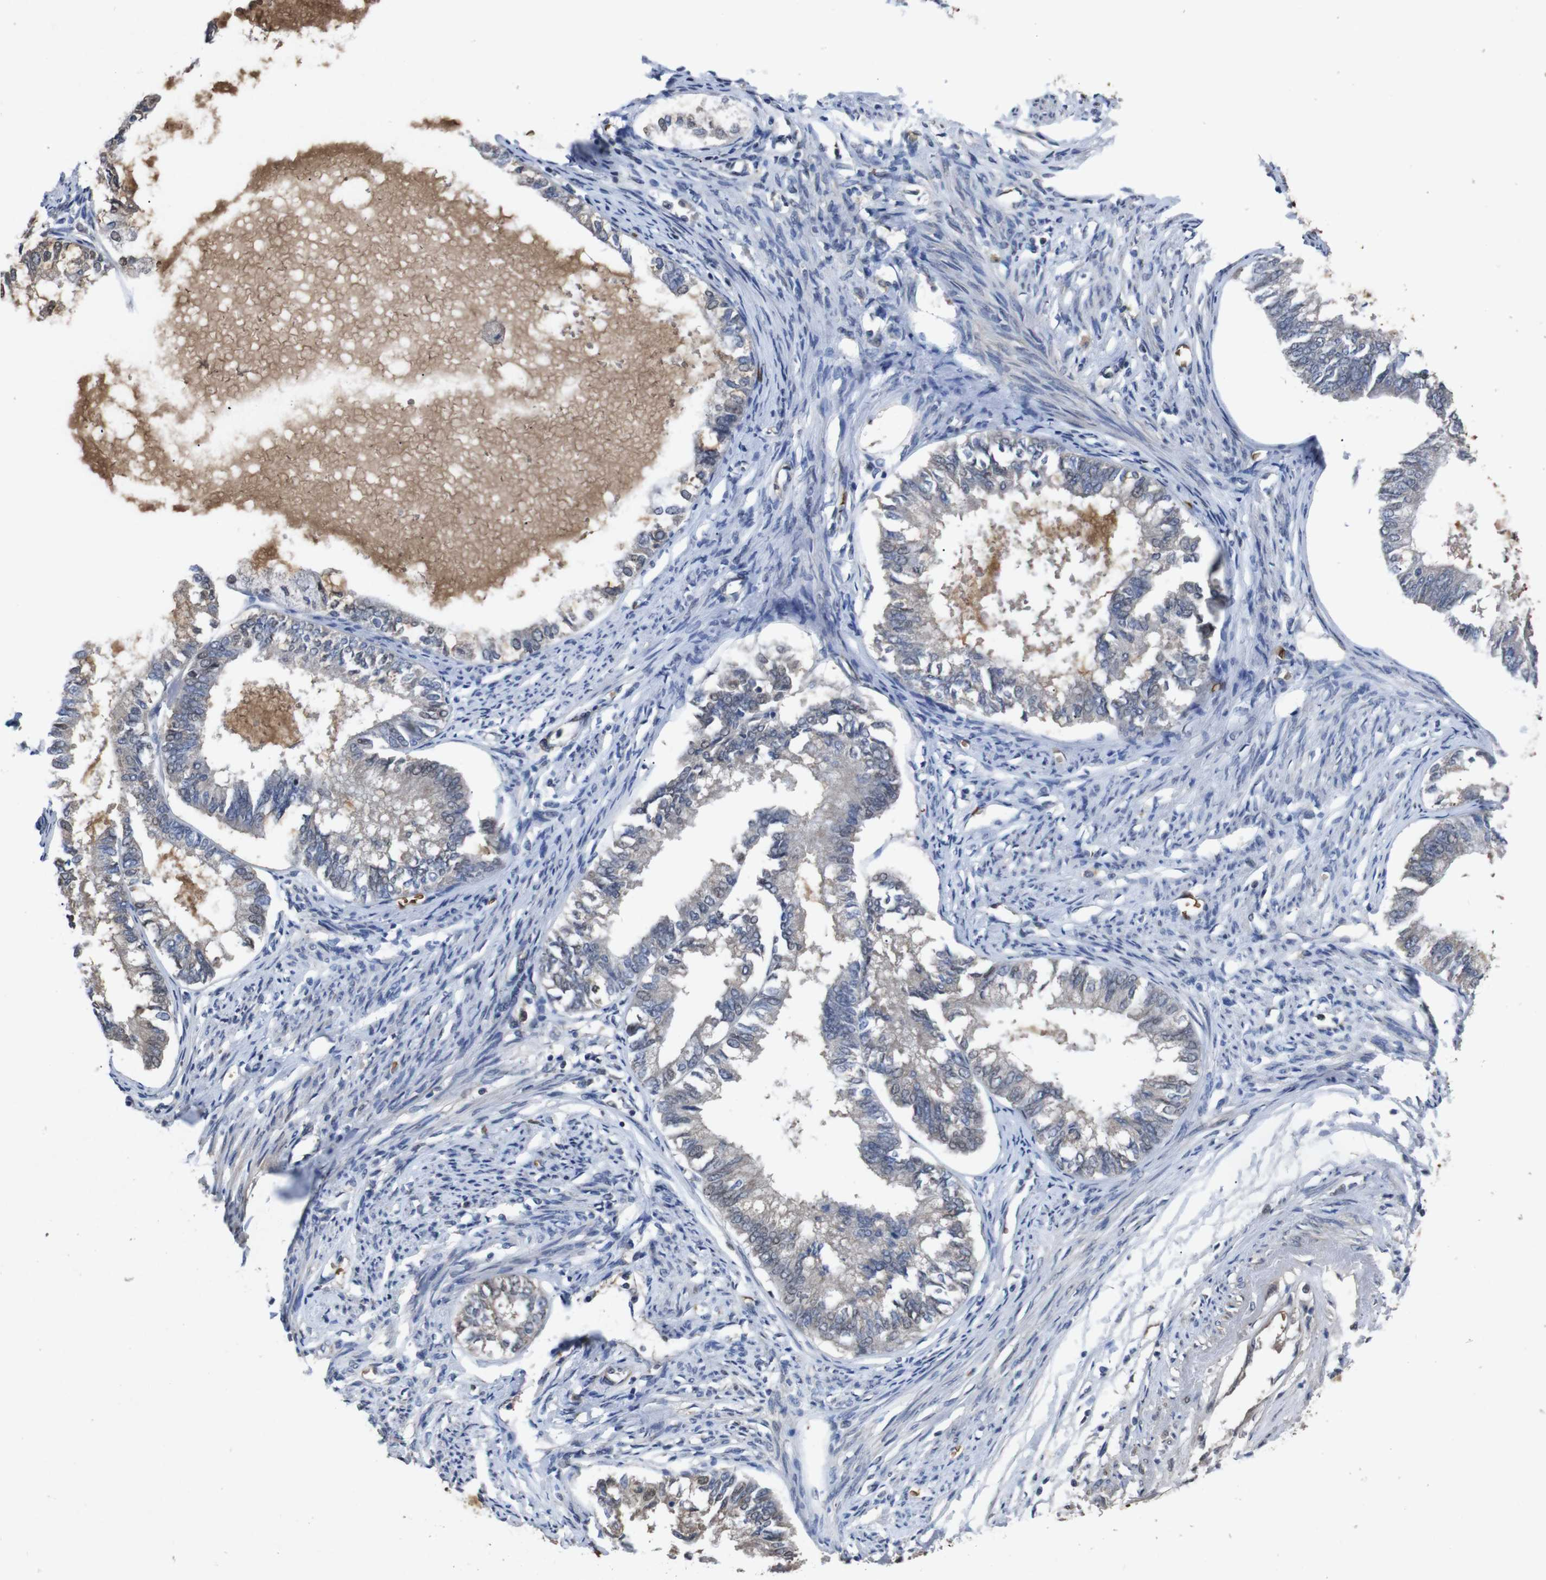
{"staining": {"intensity": "negative", "quantity": "none", "location": "none"}, "tissue": "endometrial cancer", "cell_type": "Tumor cells", "image_type": "cancer", "snomed": [{"axis": "morphology", "description": "Adenocarcinoma, NOS"}, {"axis": "topography", "description": "Endometrium"}], "caption": "Immunohistochemistry micrograph of neoplastic tissue: human endometrial cancer stained with DAB displays no significant protein staining in tumor cells.", "gene": "SPTB", "patient": {"sex": "female", "age": 86}}